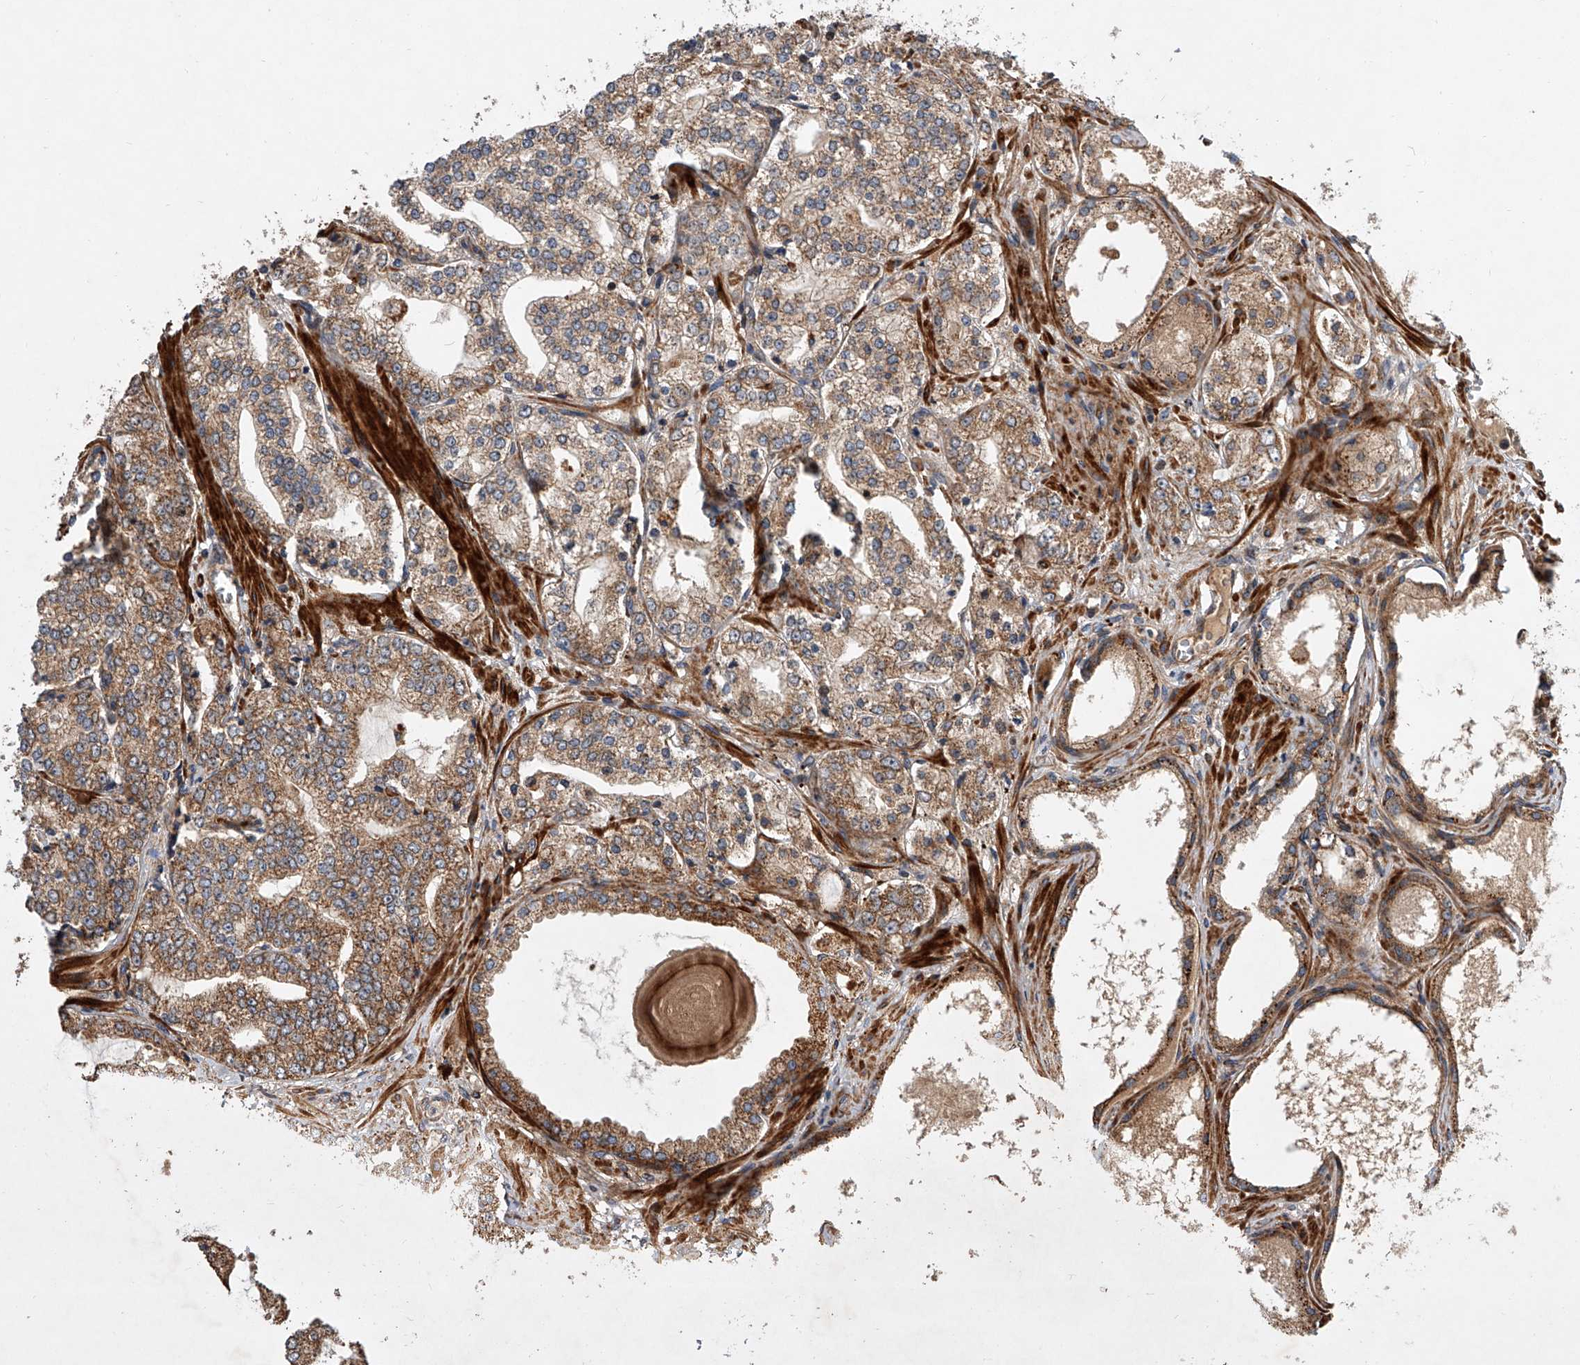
{"staining": {"intensity": "moderate", "quantity": ">75%", "location": "cytoplasmic/membranous"}, "tissue": "prostate cancer", "cell_type": "Tumor cells", "image_type": "cancer", "snomed": [{"axis": "morphology", "description": "Adenocarcinoma, High grade"}, {"axis": "topography", "description": "Prostate"}], "caption": "A micrograph showing moderate cytoplasmic/membranous expression in about >75% of tumor cells in high-grade adenocarcinoma (prostate), as visualized by brown immunohistochemical staining.", "gene": "USP47", "patient": {"sex": "male", "age": 64}}